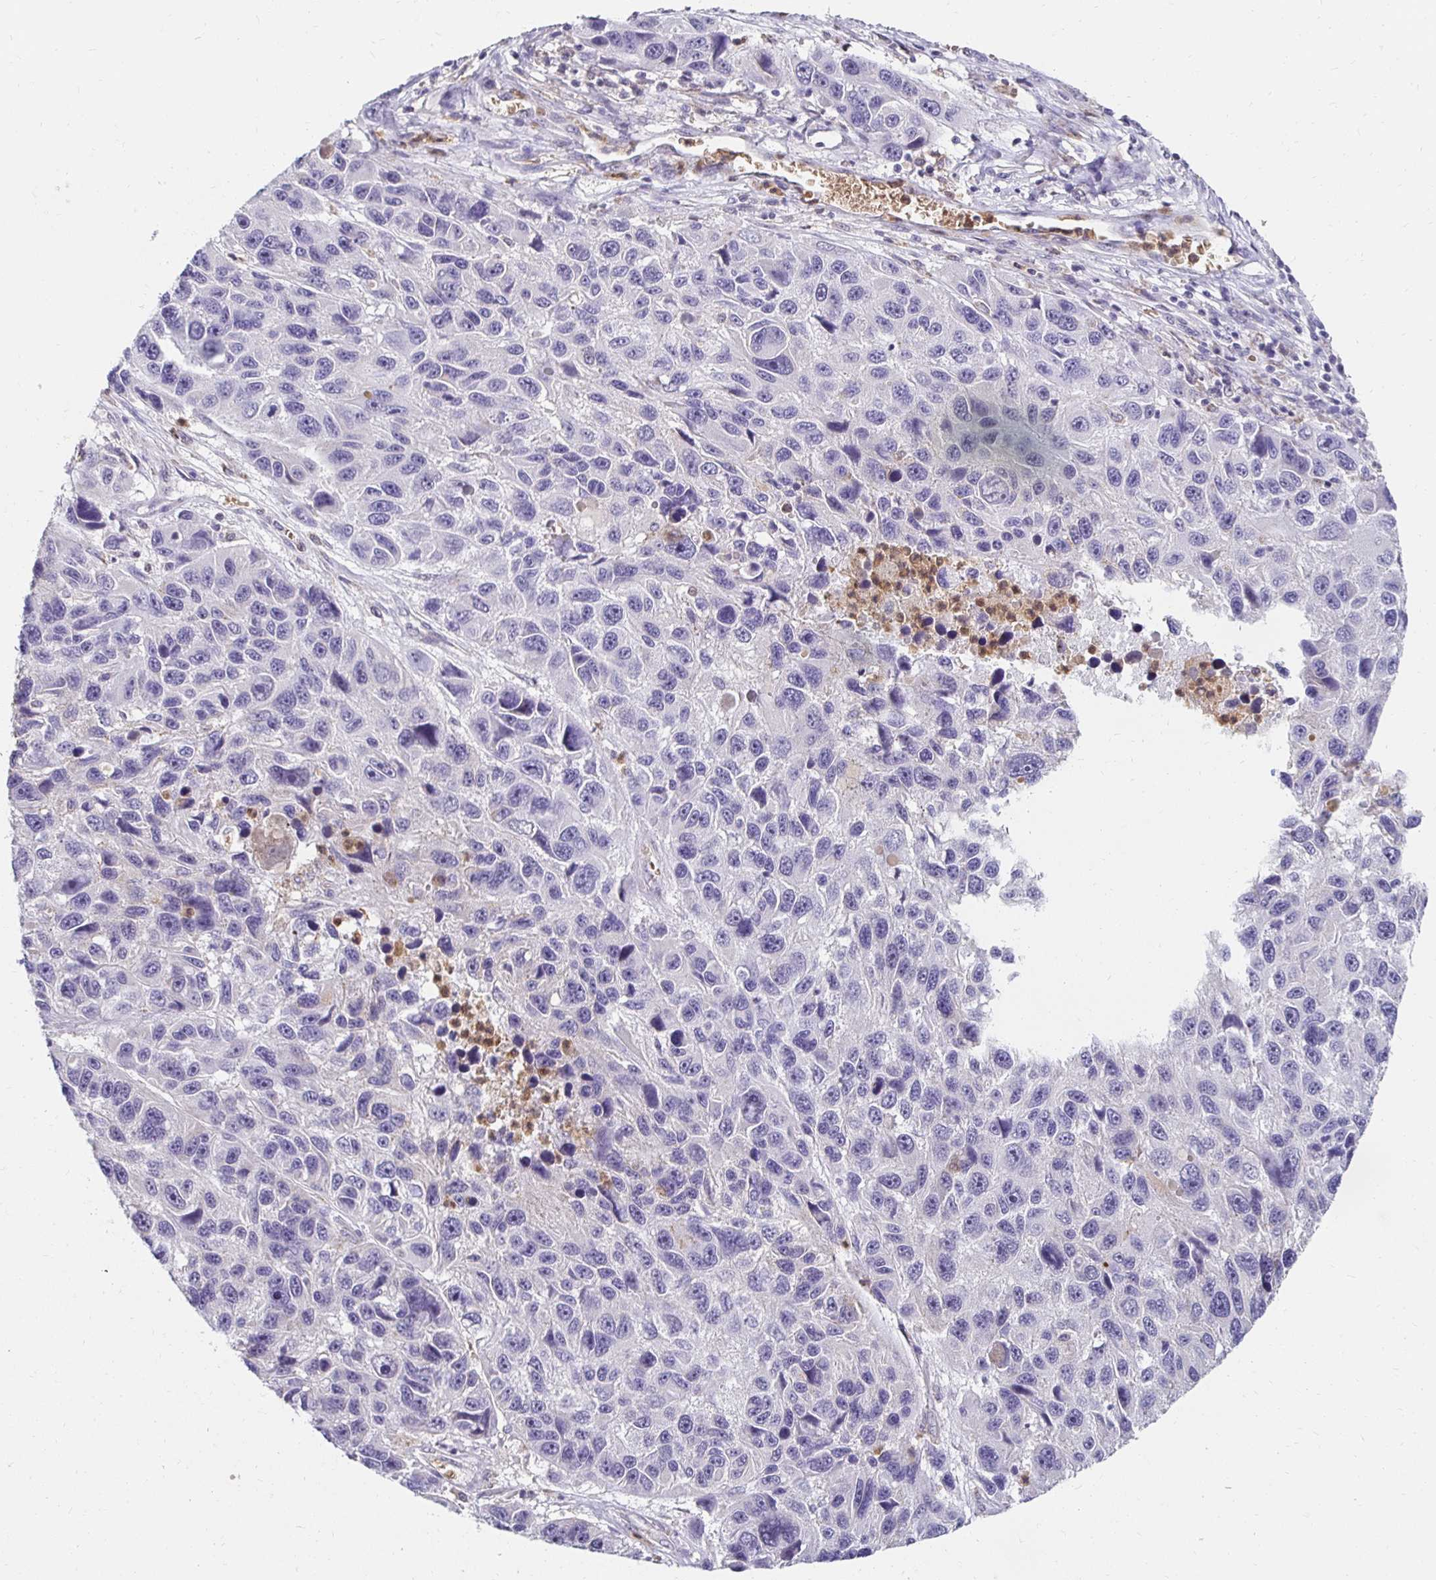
{"staining": {"intensity": "negative", "quantity": "none", "location": "none"}, "tissue": "melanoma", "cell_type": "Tumor cells", "image_type": "cancer", "snomed": [{"axis": "morphology", "description": "Malignant melanoma, NOS"}, {"axis": "topography", "description": "Skin"}], "caption": "Immunohistochemical staining of human malignant melanoma shows no significant positivity in tumor cells.", "gene": "GK2", "patient": {"sex": "male", "age": 53}}